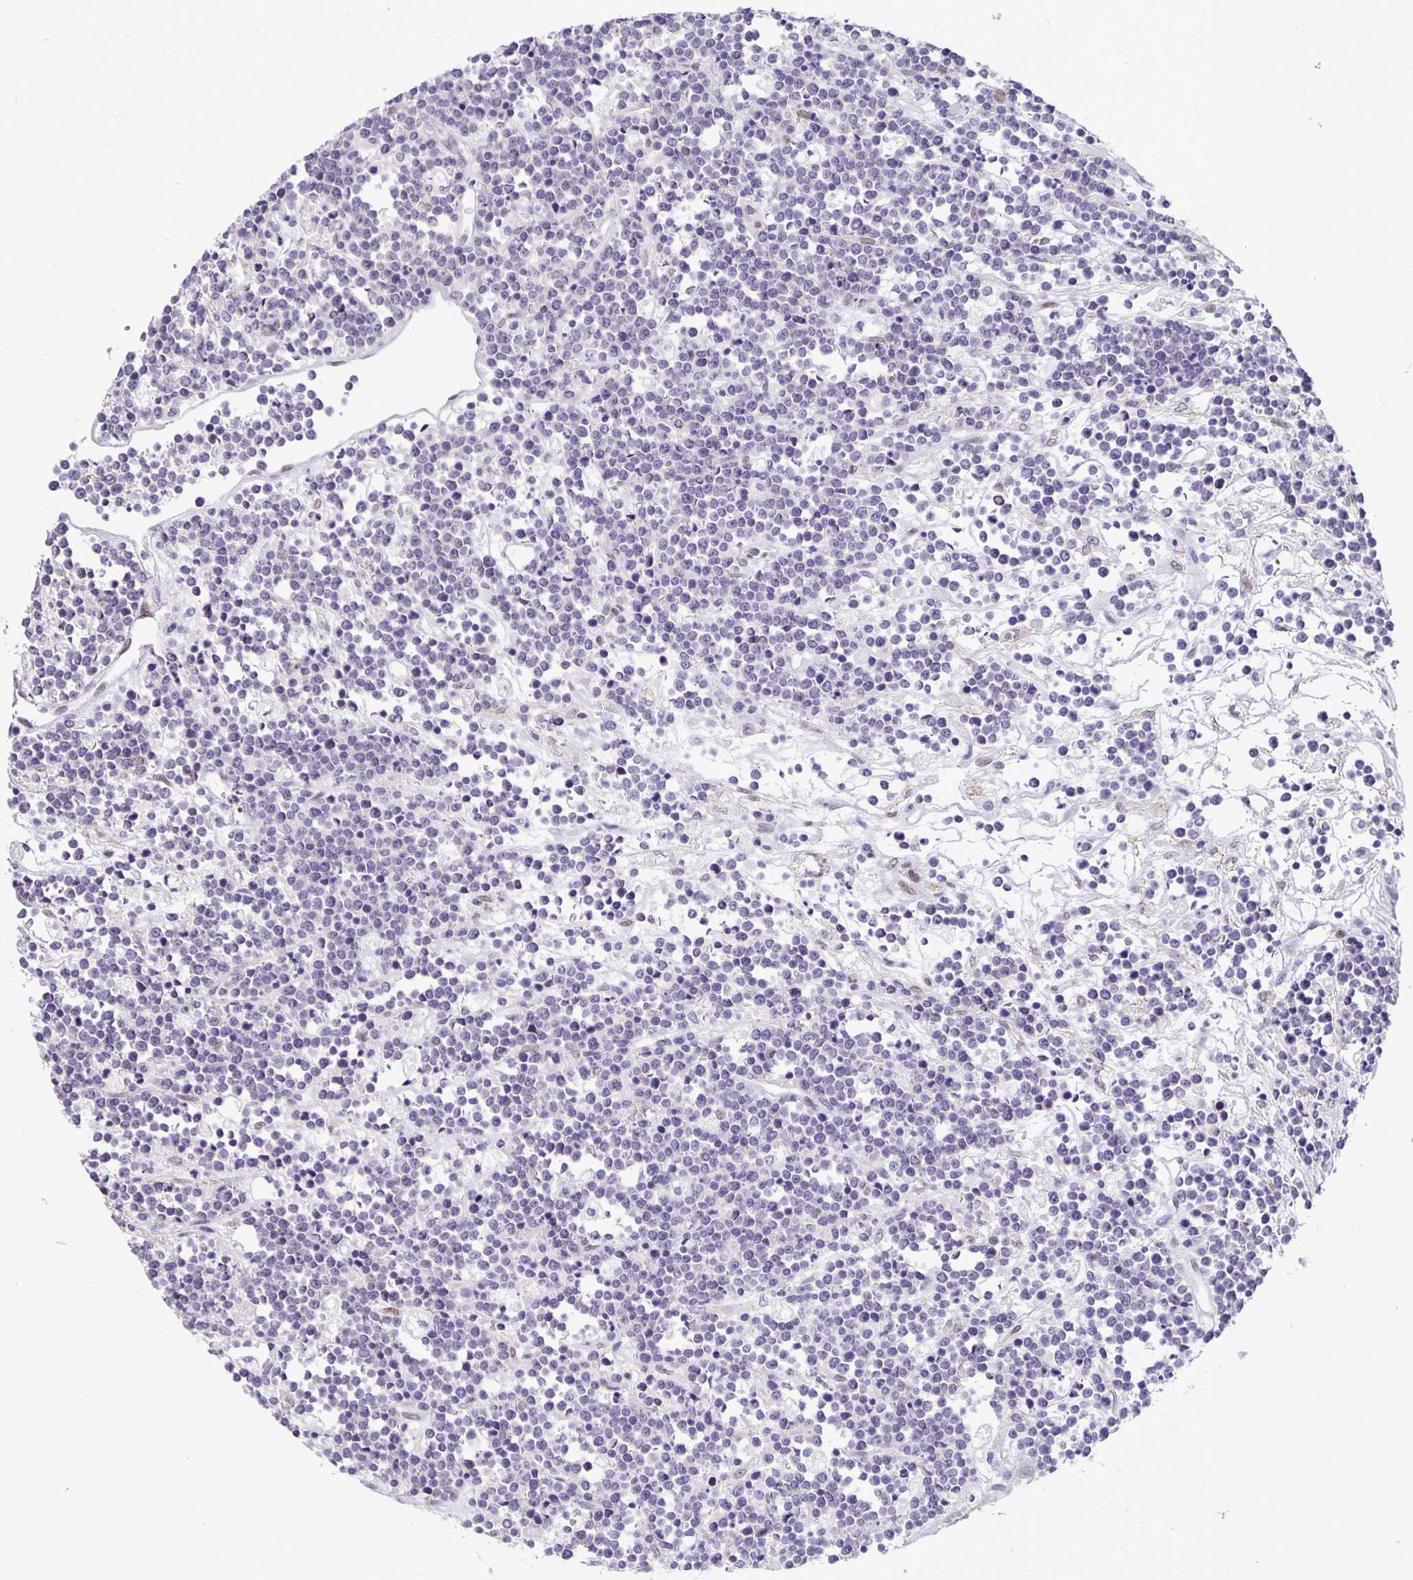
{"staining": {"intensity": "negative", "quantity": "none", "location": "none"}, "tissue": "lymphoma", "cell_type": "Tumor cells", "image_type": "cancer", "snomed": [{"axis": "morphology", "description": "Malignant lymphoma, non-Hodgkin's type, High grade"}, {"axis": "topography", "description": "Ovary"}], "caption": "High magnification brightfield microscopy of malignant lymphoma, non-Hodgkin's type (high-grade) stained with DAB (3,3'-diaminobenzidine) (brown) and counterstained with hematoxylin (blue): tumor cells show no significant positivity.", "gene": "FOSL2", "patient": {"sex": "female", "age": 56}}